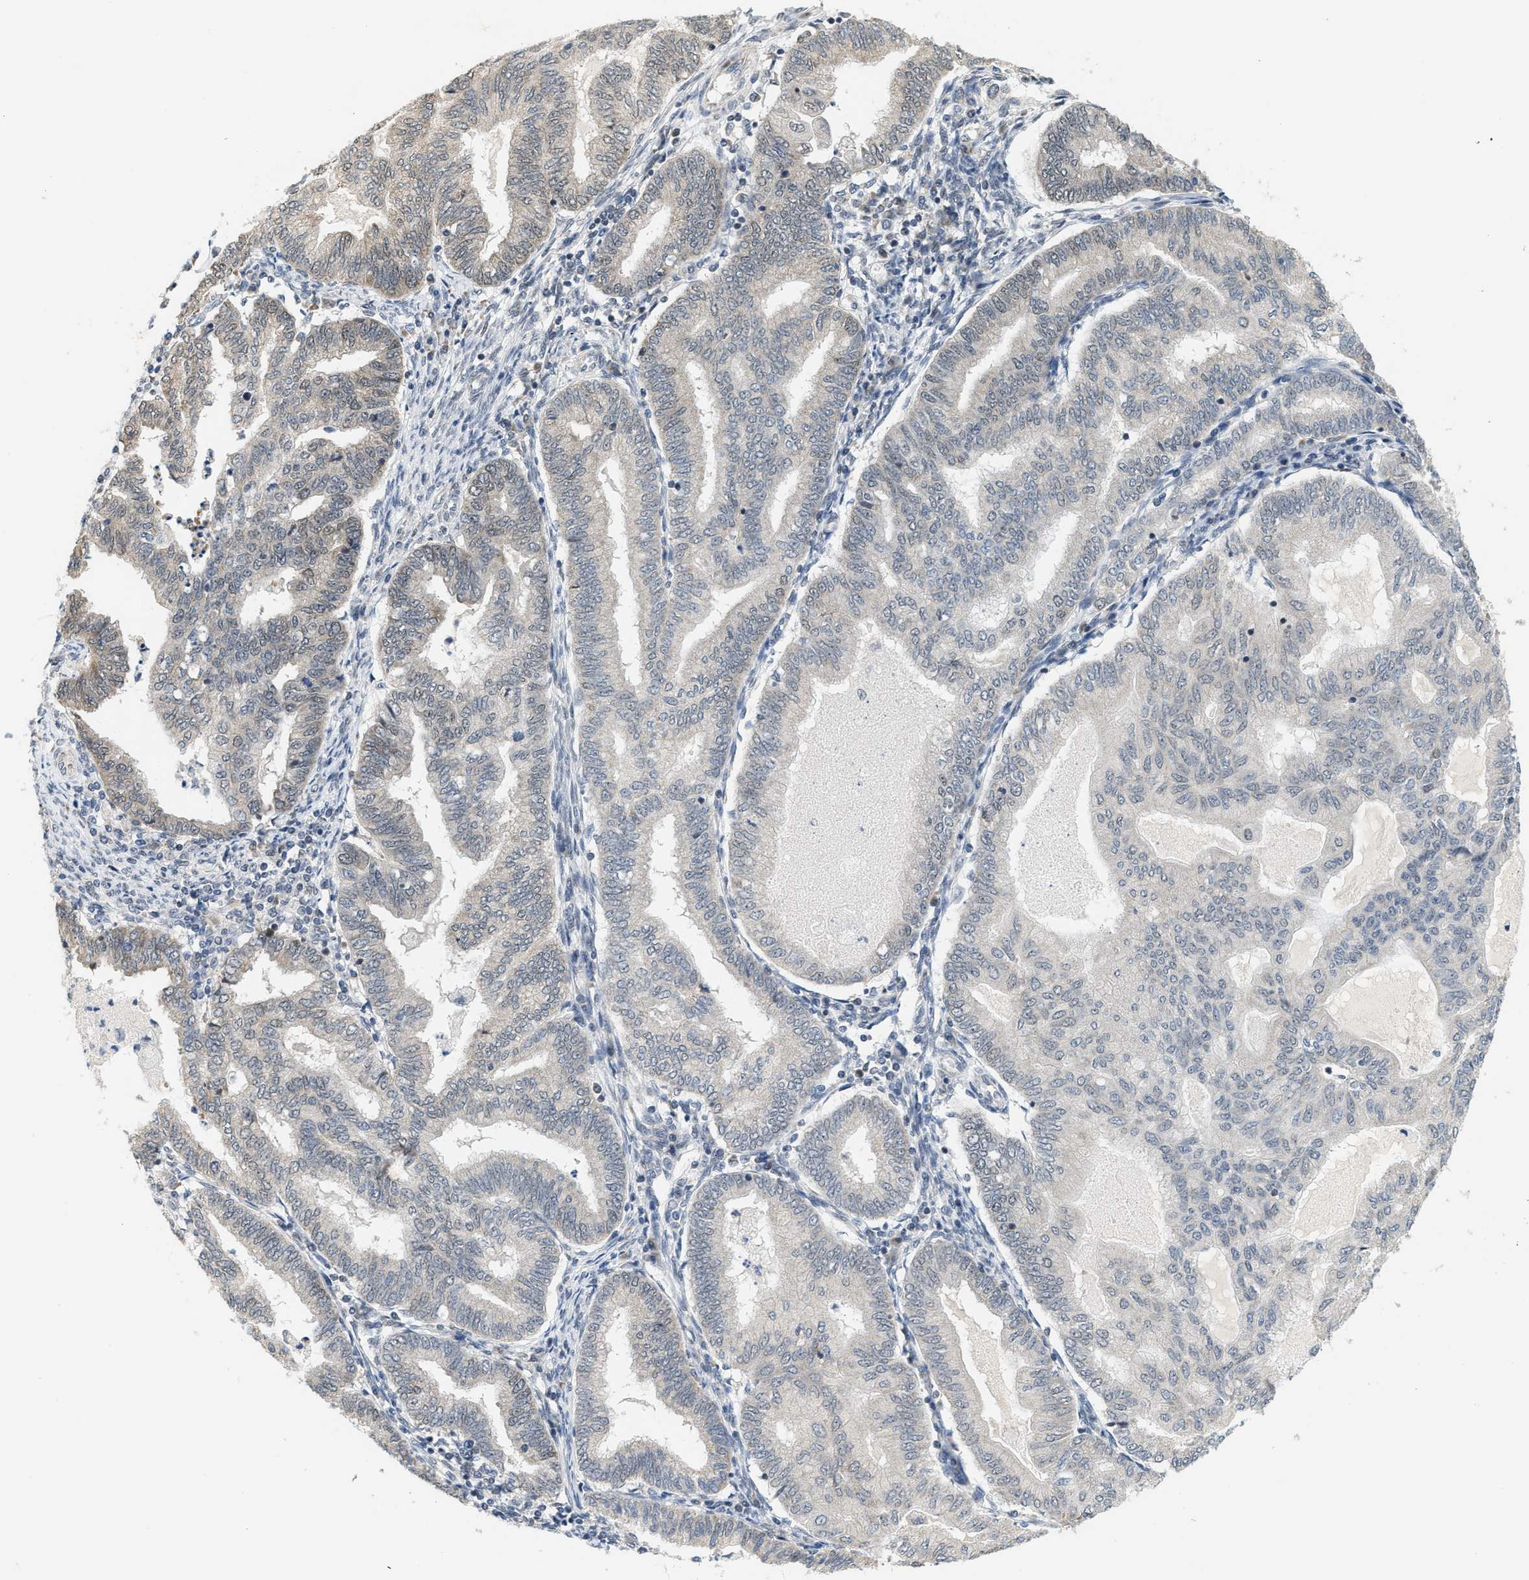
{"staining": {"intensity": "negative", "quantity": "none", "location": "none"}, "tissue": "endometrial cancer", "cell_type": "Tumor cells", "image_type": "cancer", "snomed": [{"axis": "morphology", "description": "Polyp, NOS"}, {"axis": "morphology", "description": "Adenocarcinoma, NOS"}, {"axis": "morphology", "description": "Adenoma, NOS"}, {"axis": "topography", "description": "Endometrium"}], "caption": "An IHC histopathology image of endometrial cancer is shown. There is no staining in tumor cells of endometrial cancer.", "gene": "GIGYF1", "patient": {"sex": "female", "age": 79}}